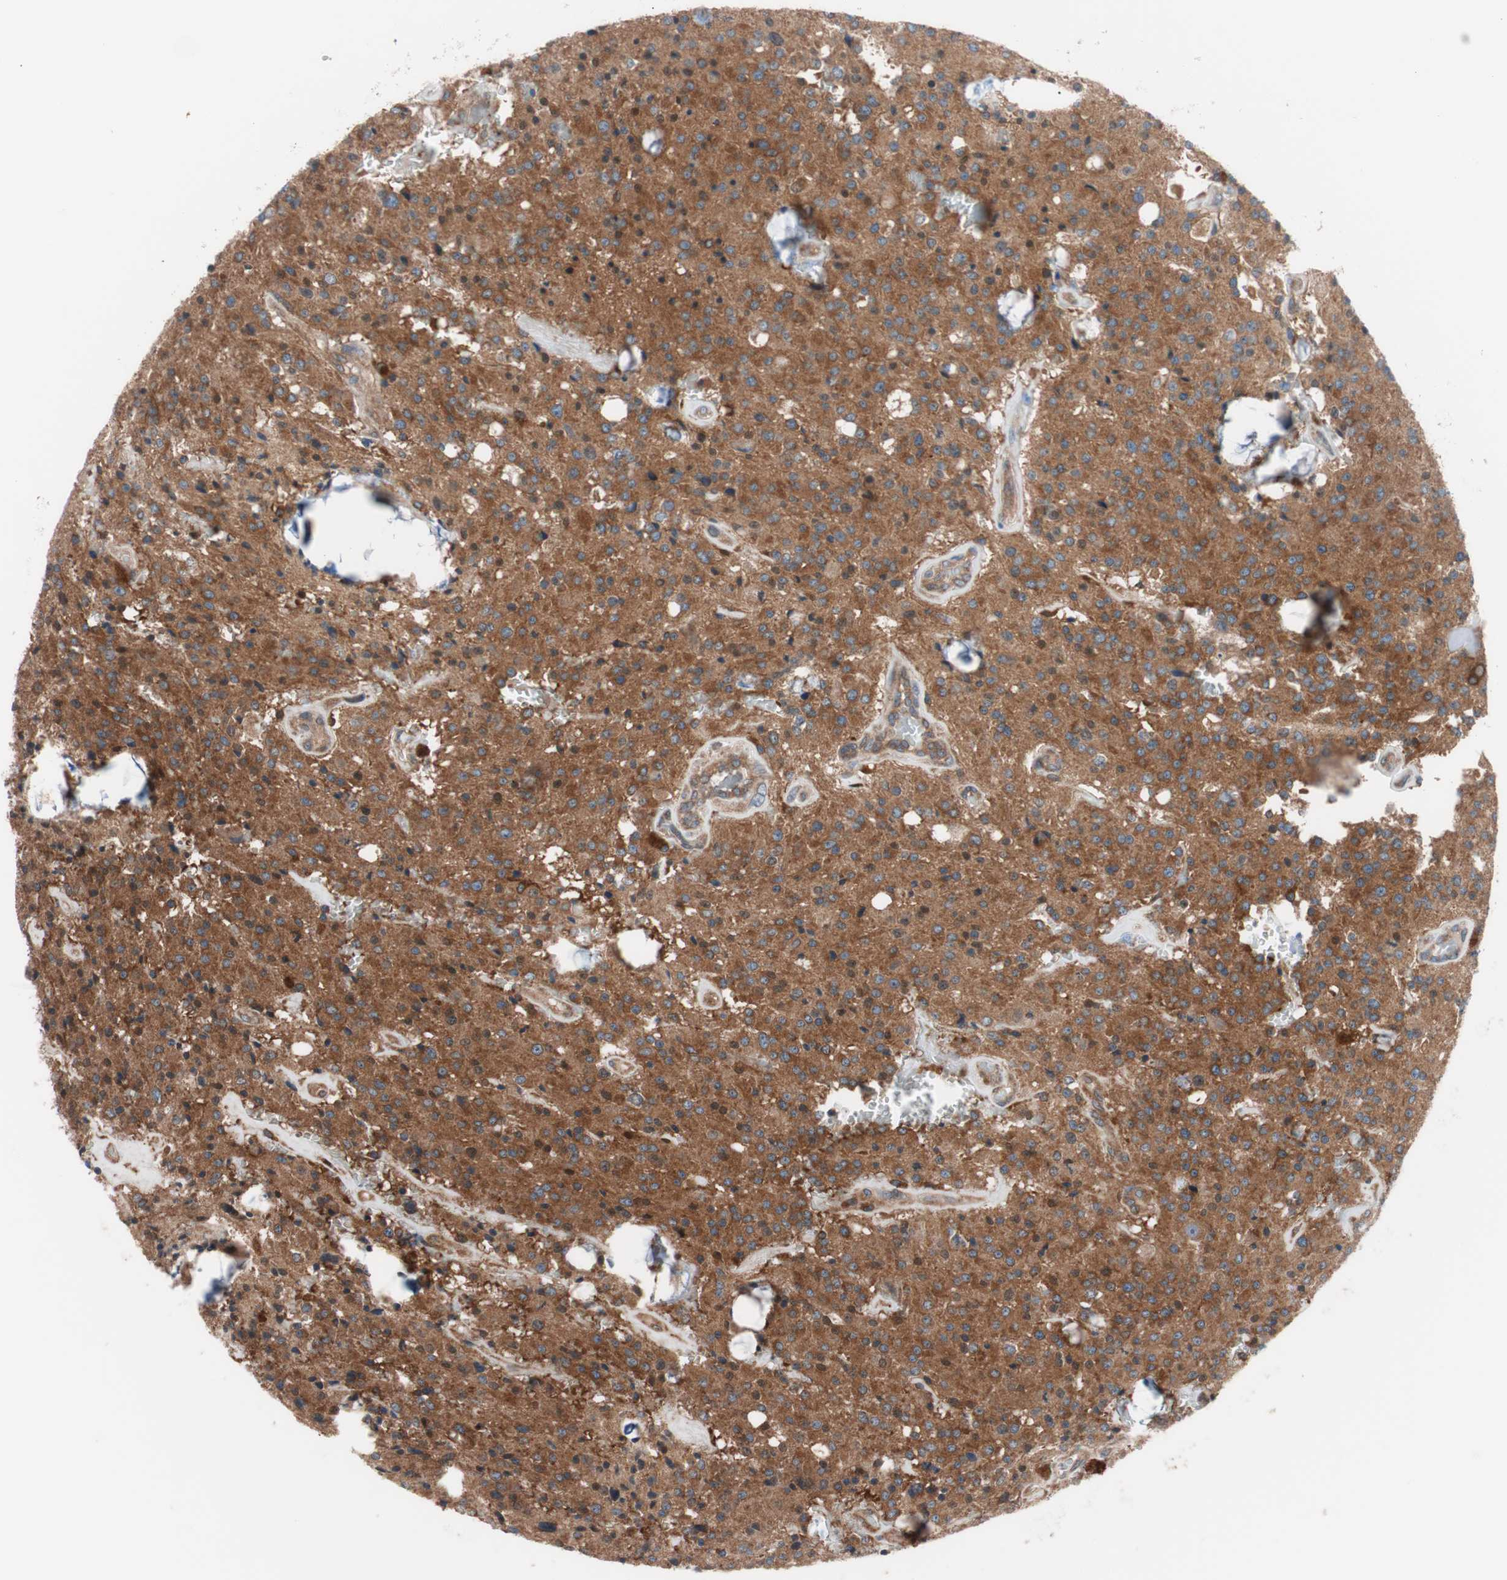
{"staining": {"intensity": "strong", "quantity": ">75%", "location": "cytoplasmic/membranous"}, "tissue": "glioma", "cell_type": "Tumor cells", "image_type": "cancer", "snomed": [{"axis": "morphology", "description": "Glioma, malignant, Low grade"}, {"axis": "topography", "description": "Brain"}], "caption": "The histopathology image exhibits immunohistochemical staining of glioma. There is strong cytoplasmic/membranous expression is appreciated in about >75% of tumor cells.", "gene": "PIK3R1", "patient": {"sex": "male", "age": 58}}